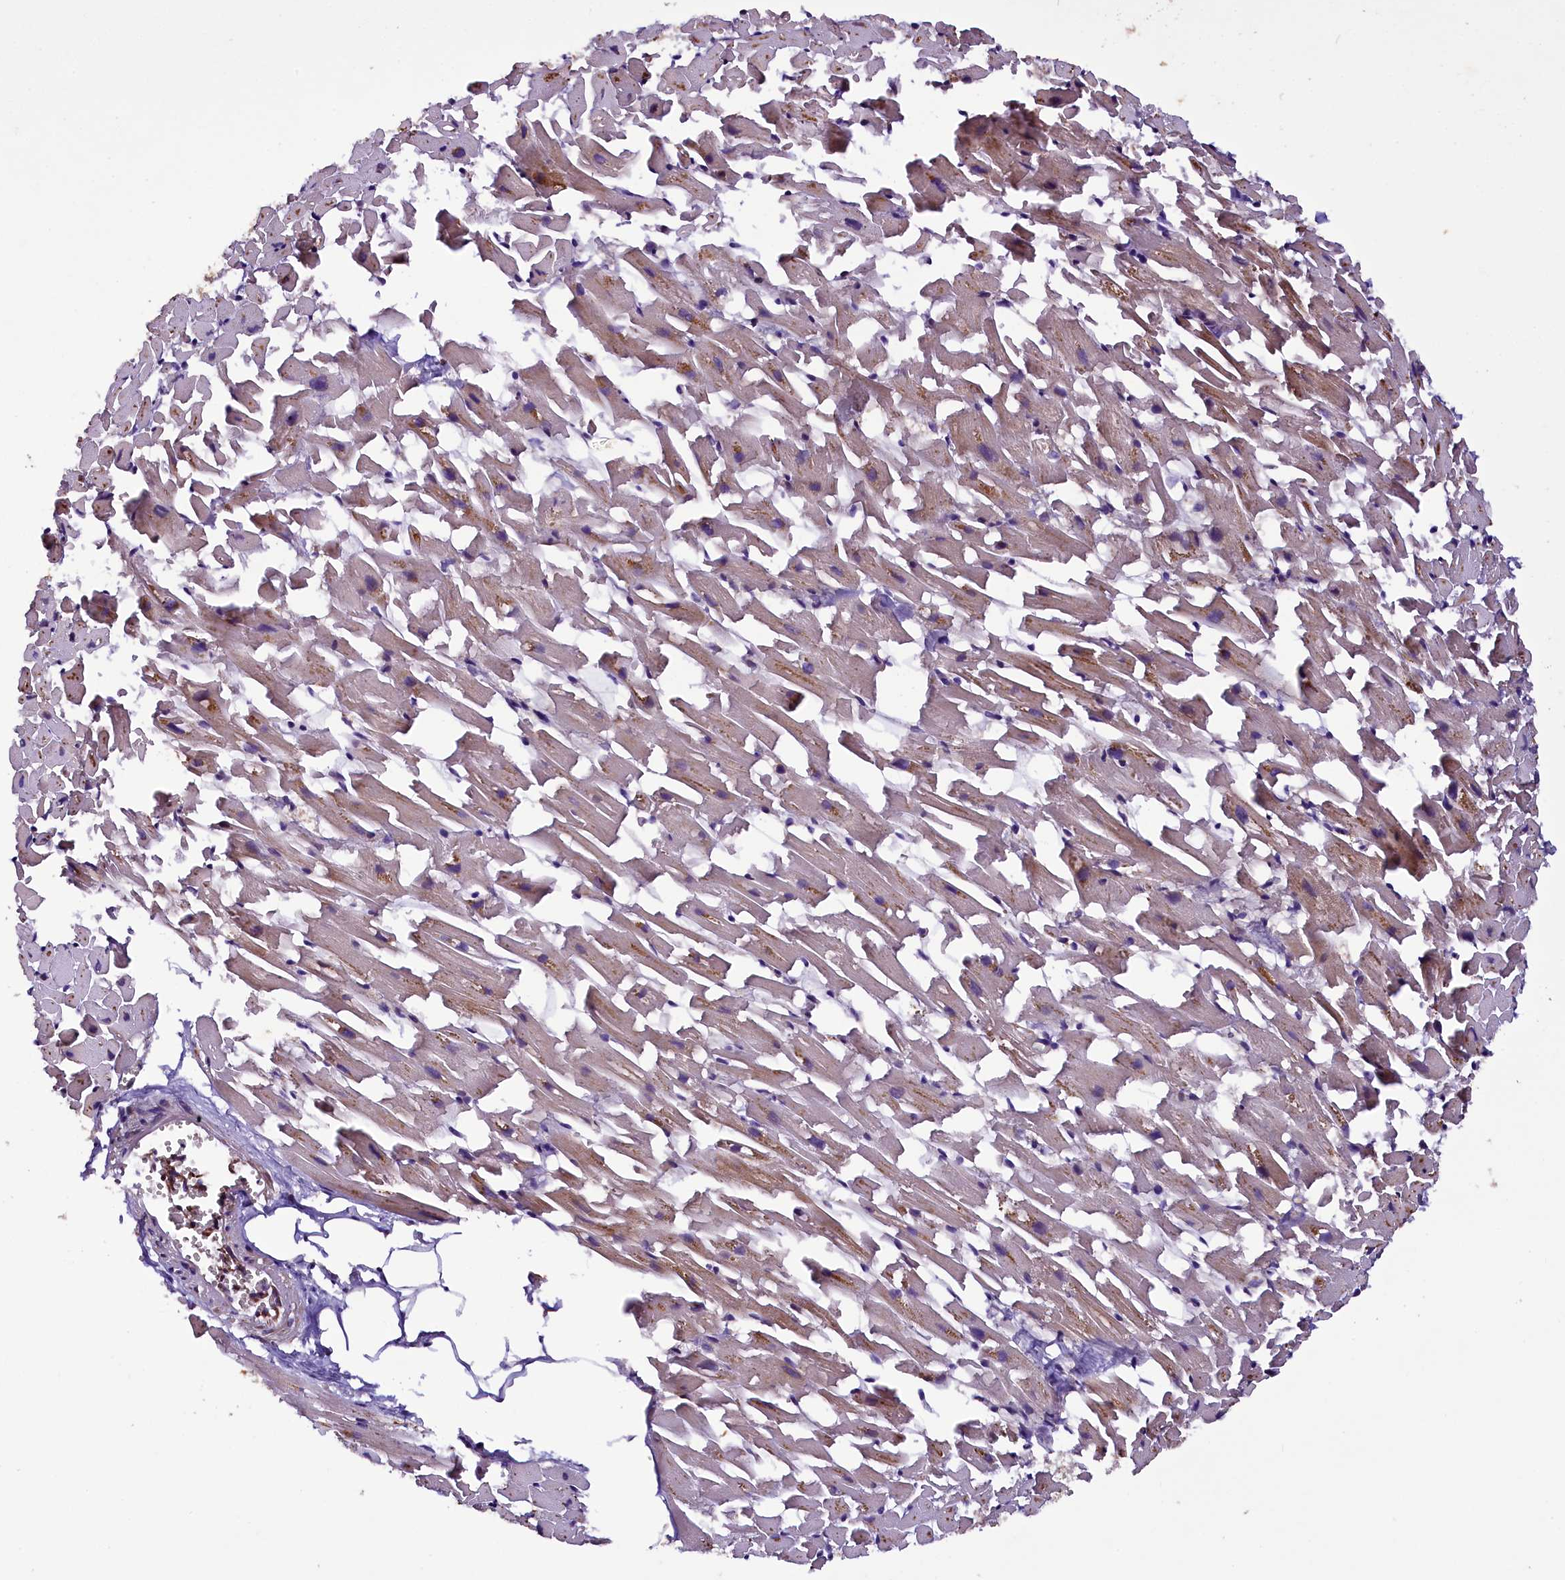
{"staining": {"intensity": "weak", "quantity": "25%-75%", "location": "cytoplasmic/membranous"}, "tissue": "heart muscle", "cell_type": "Cardiomyocytes", "image_type": "normal", "snomed": [{"axis": "morphology", "description": "Normal tissue, NOS"}, {"axis": "topography", "description": "Heart"}], "caption": "Weak cytoplasmic/membranous staining is identified in about 25%-75% of cardiomyocytes in benign heart muscle. (DAB IHC, brown staining for protein, blue staining for nuclei).", "gene": "RPUSD2", "patient": {"sex": "female", "age": 64}}